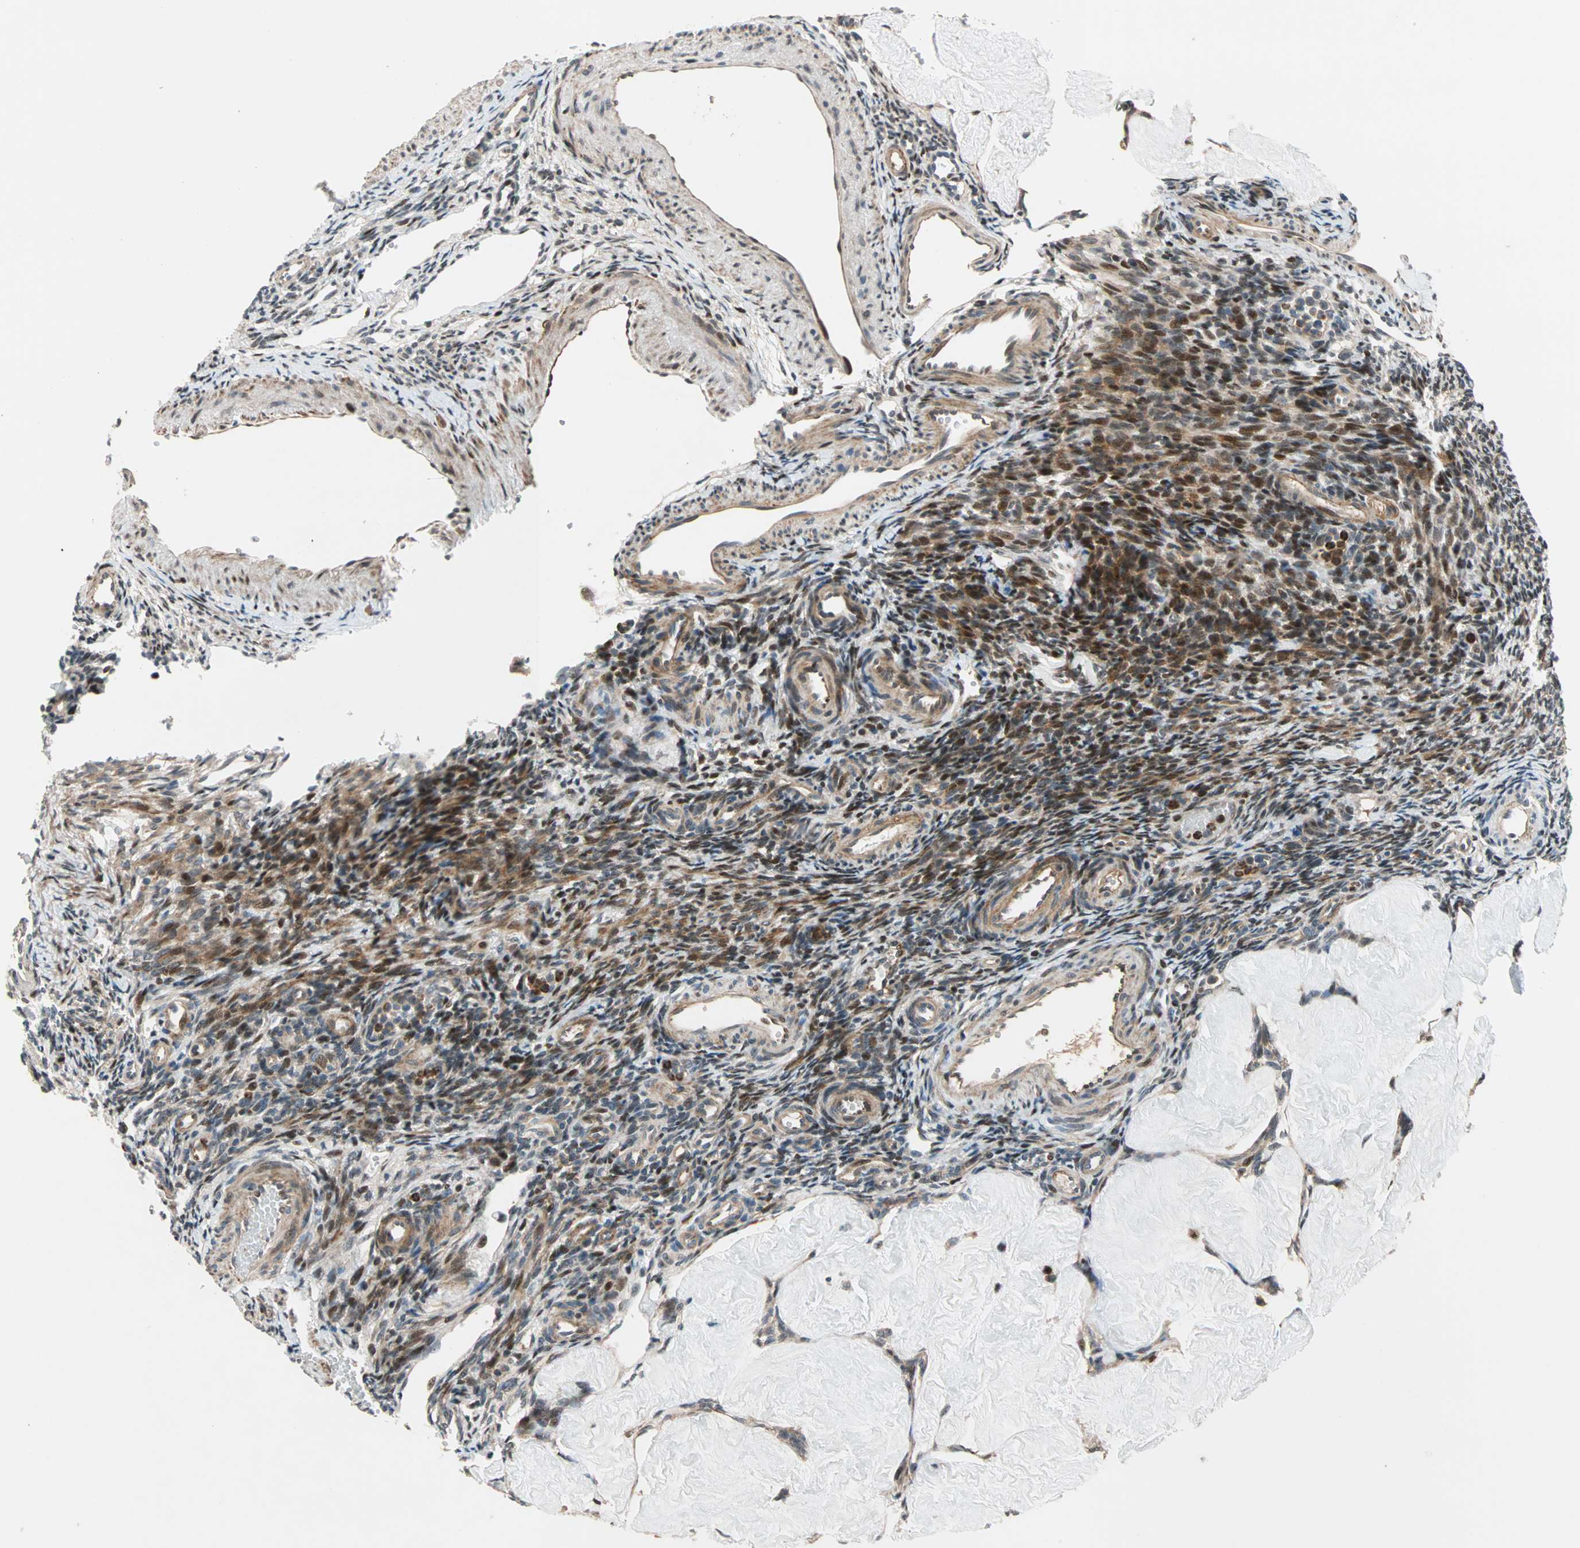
{"staining": {"intensity": "strong", "quantity": "25%-75%", "location": "cytoplasmic/membranous,nuclear"}, "tissue": "ovary", "cell_type": "Ovarian stroma cells", "image_type": "normal", "snomed": [{"axis": "morphology", "description": "Normal tissue, NOS"}, {"axis": "topography", "description": "Ovary"}], "caption": "IHC photomicrograph of benign ovary: human ovary stained using immunohistochemistry (IHC) reveals high levels of strong protein expression localized specifically in the cytoplasmic/membranous,nuclear of ovarian stroma cells, appearing as a cytoplasmic/membranous,nuclear brown color.", "gene": "HECW1", "patient": {"sex": "female", "age": 33}}